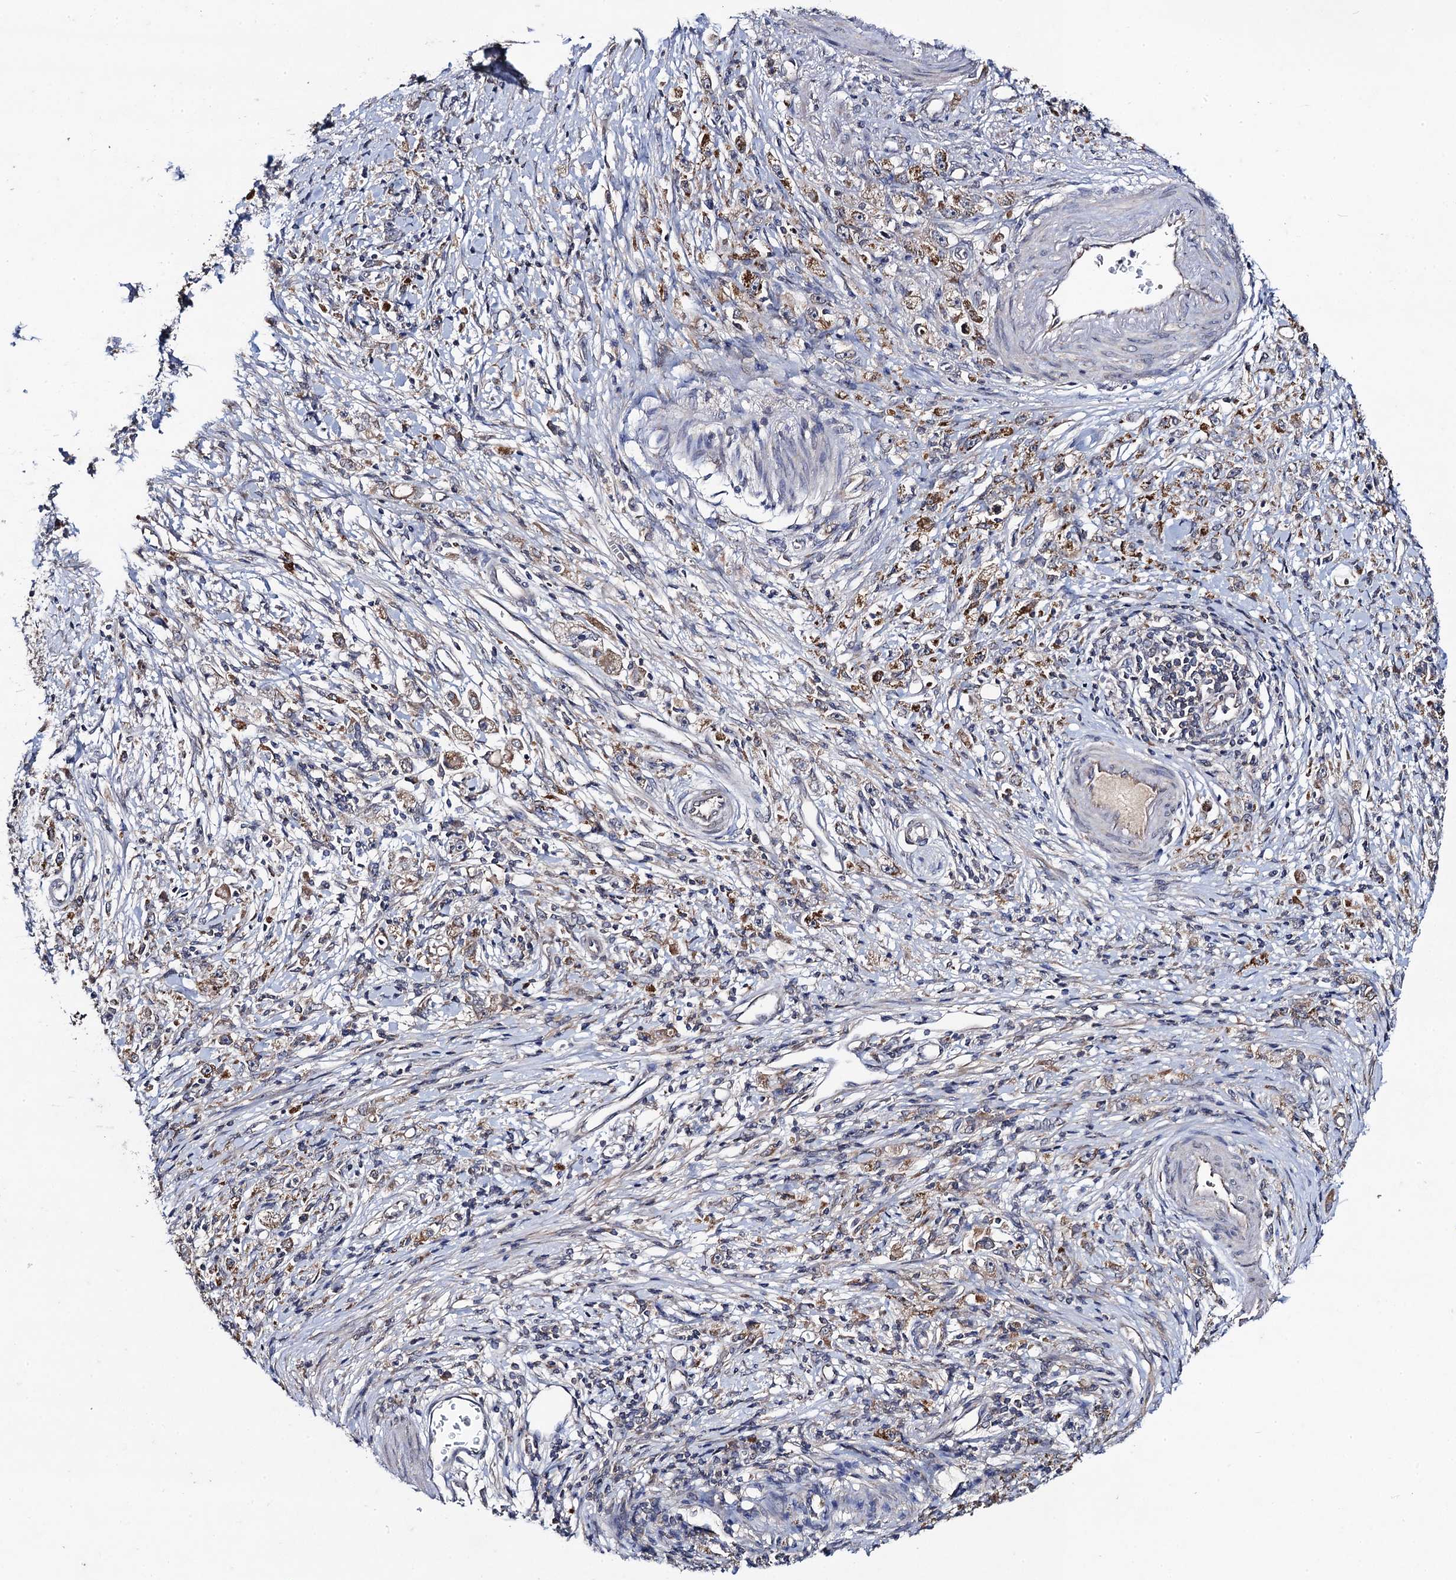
{"staining": {"intensity": "moderate", "quantity": "25%-75%", "location": "cytoplasmic/membranous"}, "tissue": "stomach cancer", "cell_type": "Tumor cells", "image_type": "cancer", "snomed": [{"axis": "morphology", "description": "Adenocarcinoma, NOS"}, {"axis": "topography", "description": "Stomach"}], "caption": "This image exhibits immunohistochemistry staining of human stomach adenocarcinoma, with medium moderate cytoplasmic/membranous staining in about 25%-75% of tumor cells.", "gene": "VPS37D", "patient": {"sex": "female", "age": 59}}